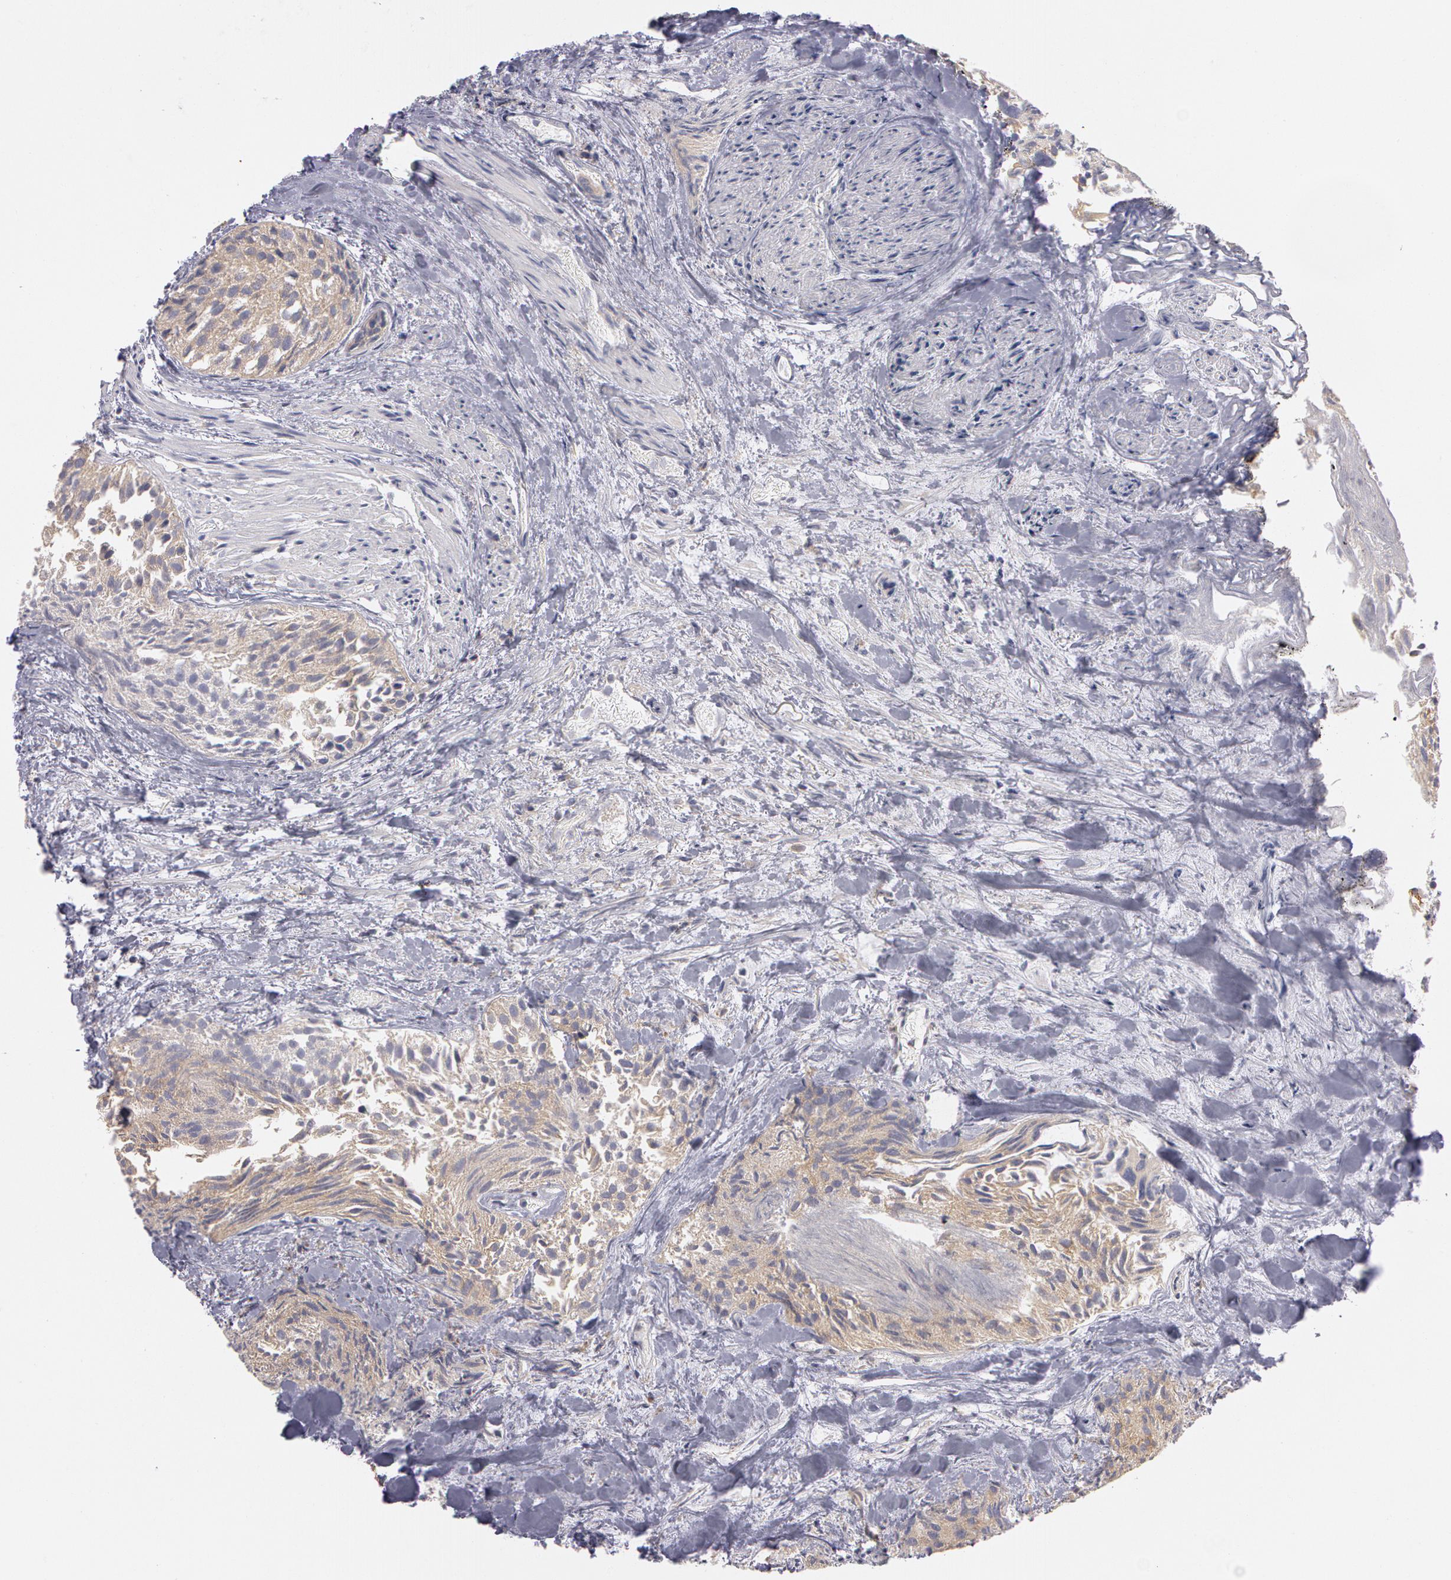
{"staining": {"intensity": "moderate", "quantity": ">75%", "location": "cytoplasmic/membranous"}, "tissue": "urothelial cancer", "cell_type": "Tumor cells", "image_type": "cancer", "snomed": [{"axis": "morphology", "description": "Urothelial carcinoma, High grade"}, {"axis": "topography", "description": "Urinary bladder"}], "caption": "Immunohistochemical staining of urothelial cancer reveals moderate cytoplasmic/membranous protein staining in approximately >75% of tumor cells.", "gene": "NEK9", "patient": {"sex": "female", "age": 78}}